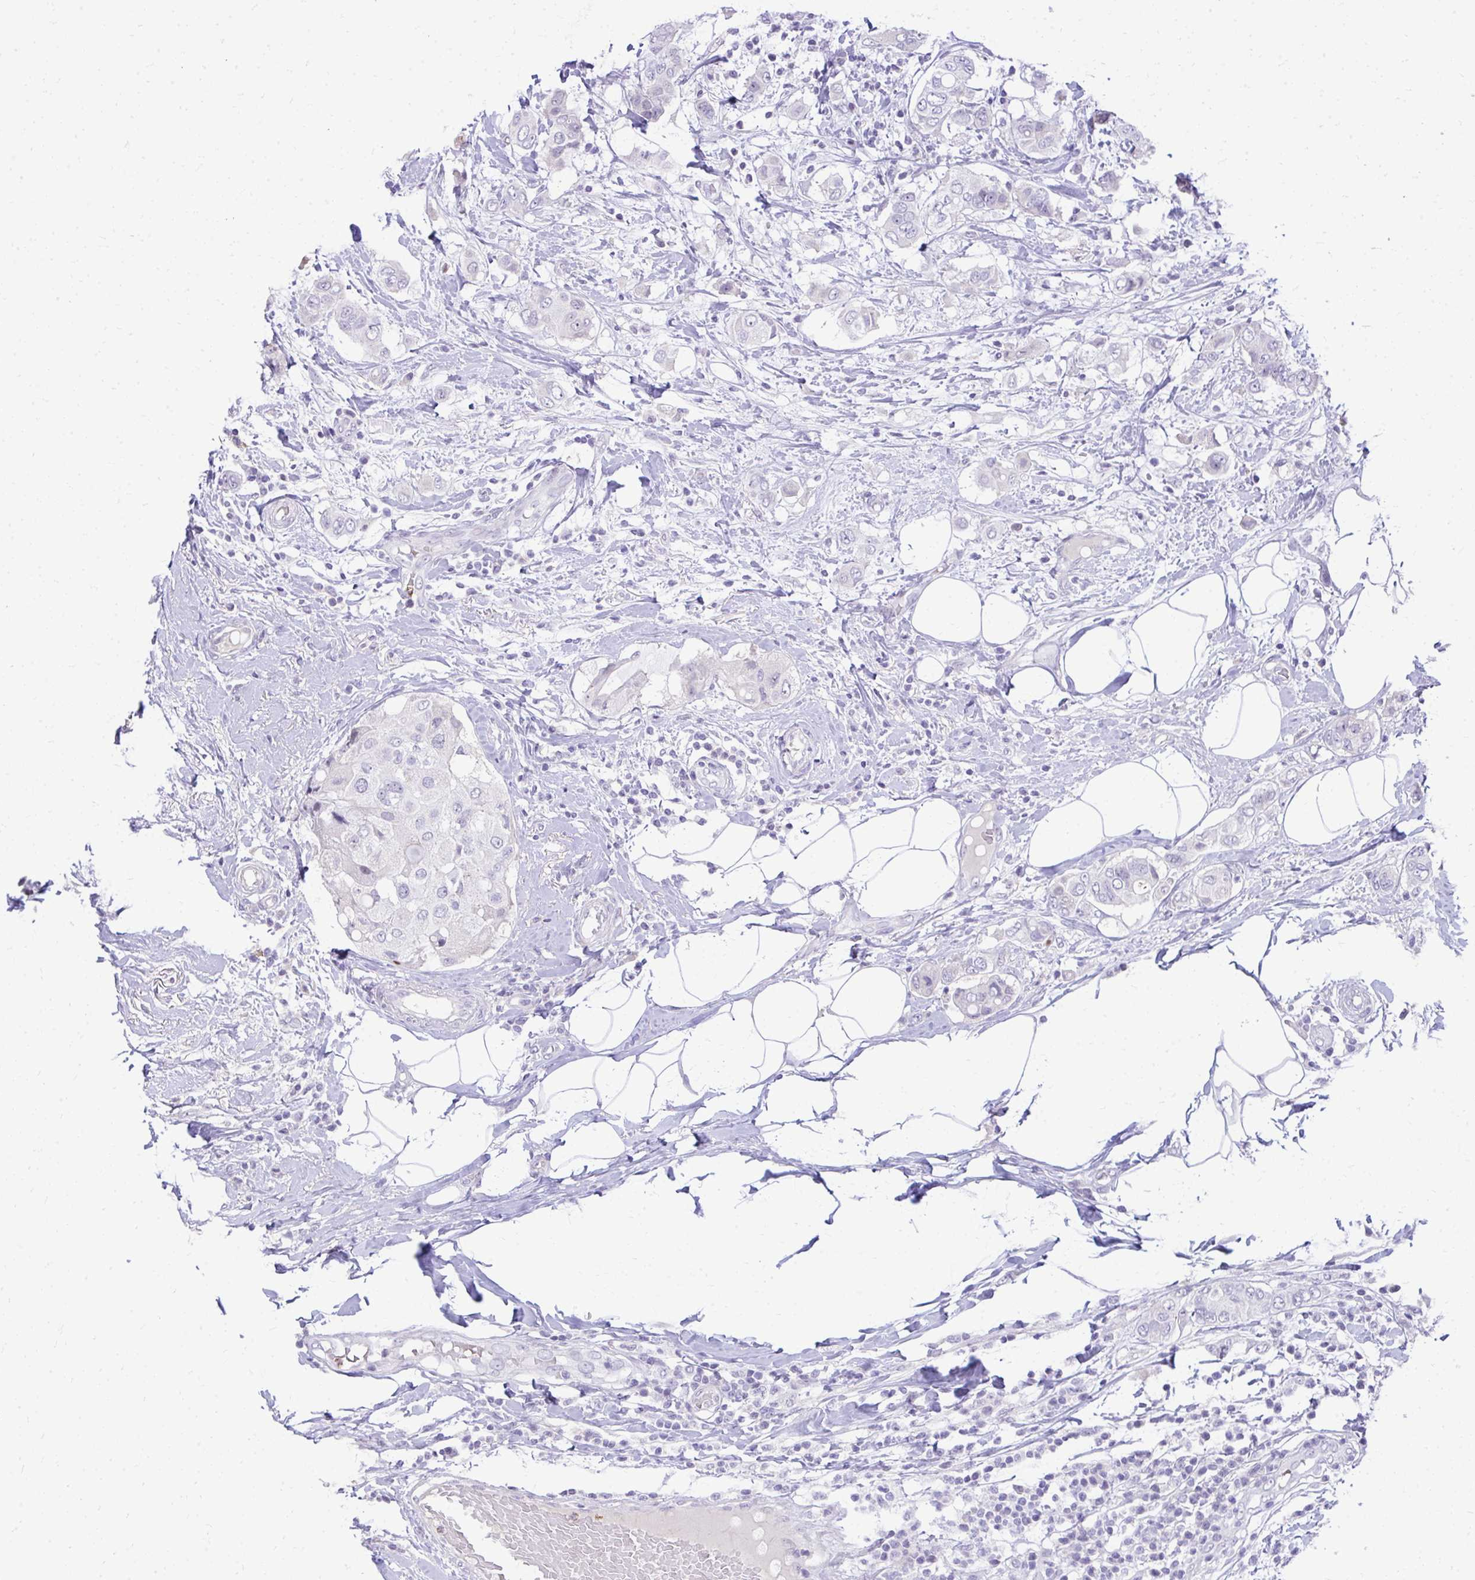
{"staining": {"intensity": "negative", "quantity": "none", "location": "none"}, "tissue": "breast cancer", "cell_type": "Tumor cells", "image_type": "cancer", "snomed": [{"axis": "morphology", "description": "Lobular carcinoma"}, {"axis": "topography", "description": "Breast"}], "caption": "High magnification brightfield microscopy of breast cancer stained with DAB (brown) and counterstained with hematoxylin (blue): tumor cells show no significant staining. (Immunohistochemistry (ihc), brightfield microscopy, high magnification).", "gene": "DLX4", "patient": {"sex": "female", "age": 51}}